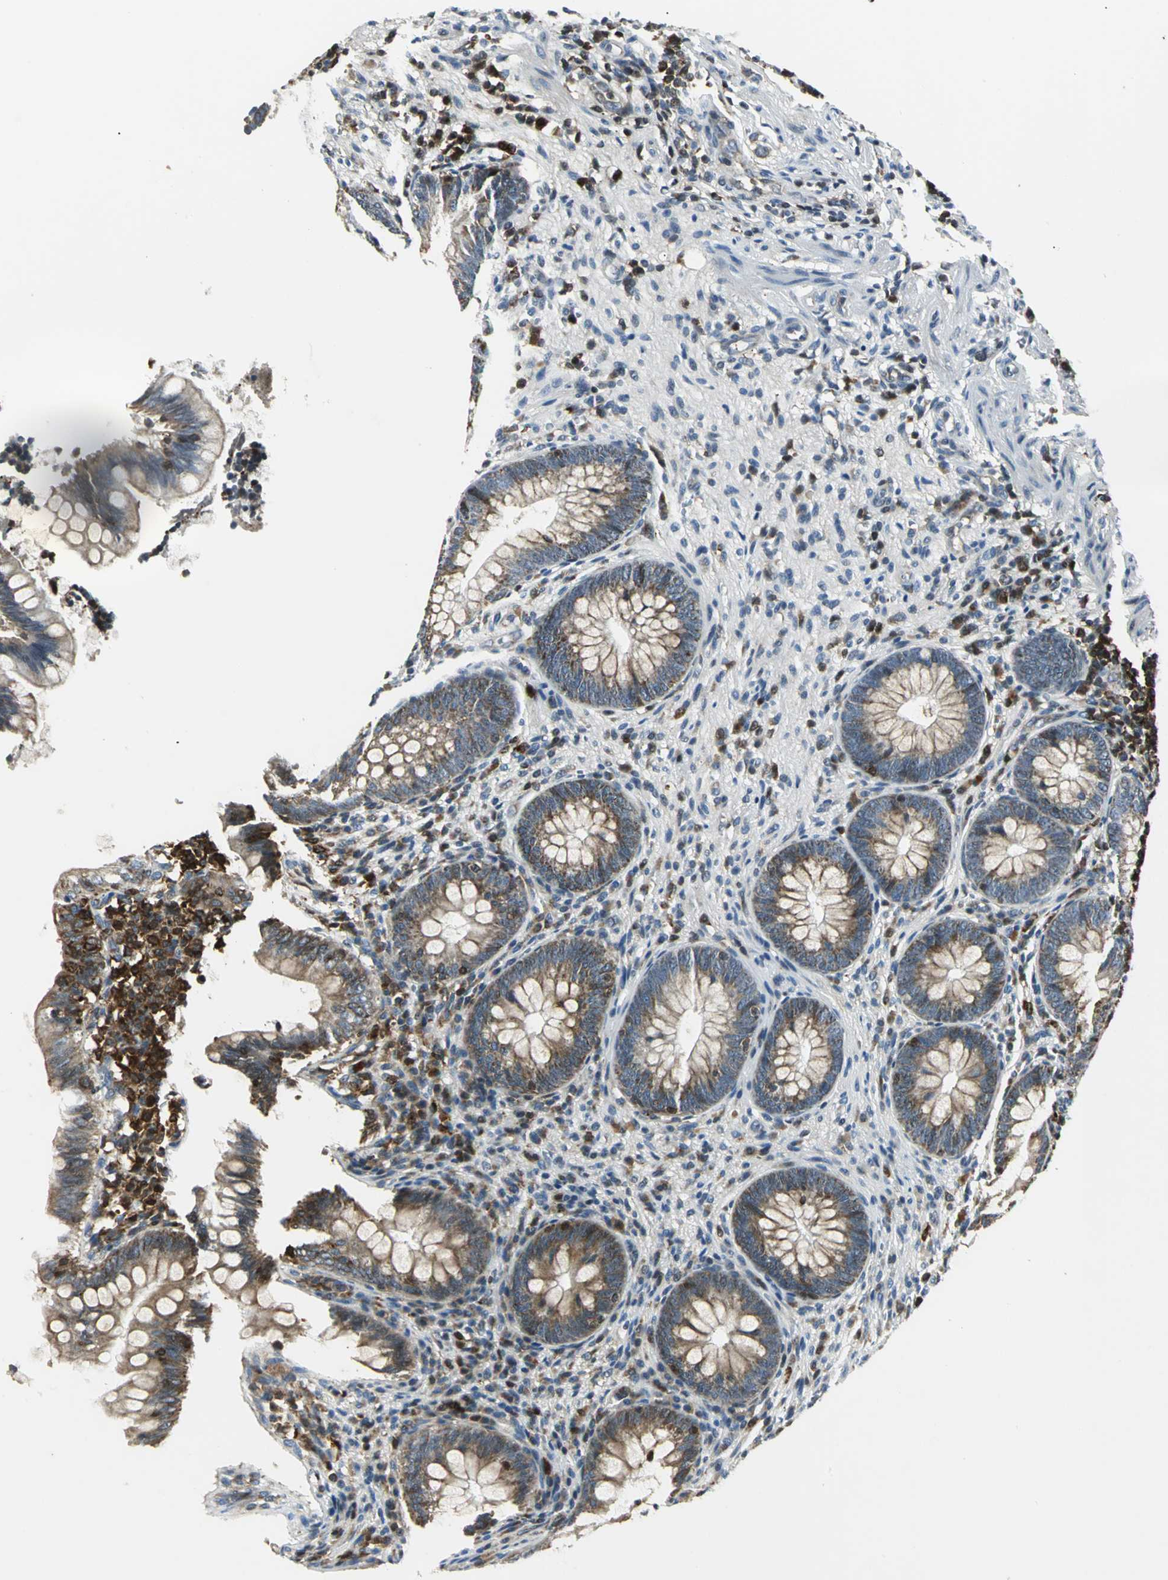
{"staining": {"intensity": "strong", "quantity": ">75%", "location": "cytoplasmic/membranous"}, "tissue": "appendix", "cell_type": "Glandular cells", "image_type": "normal", "snomed": [{"axis": "morphology", "description": "Normal tissue, NOS"}, {"axis": "topography", "description": "Appendix"}], "caption": "Glandular cells exhibit strong cytoplasmic/membranous positivity in approximately >75% of cells in unremarkable appendix.", "gene": "USP40", "patient": {"sex": "female", "age": 66}}